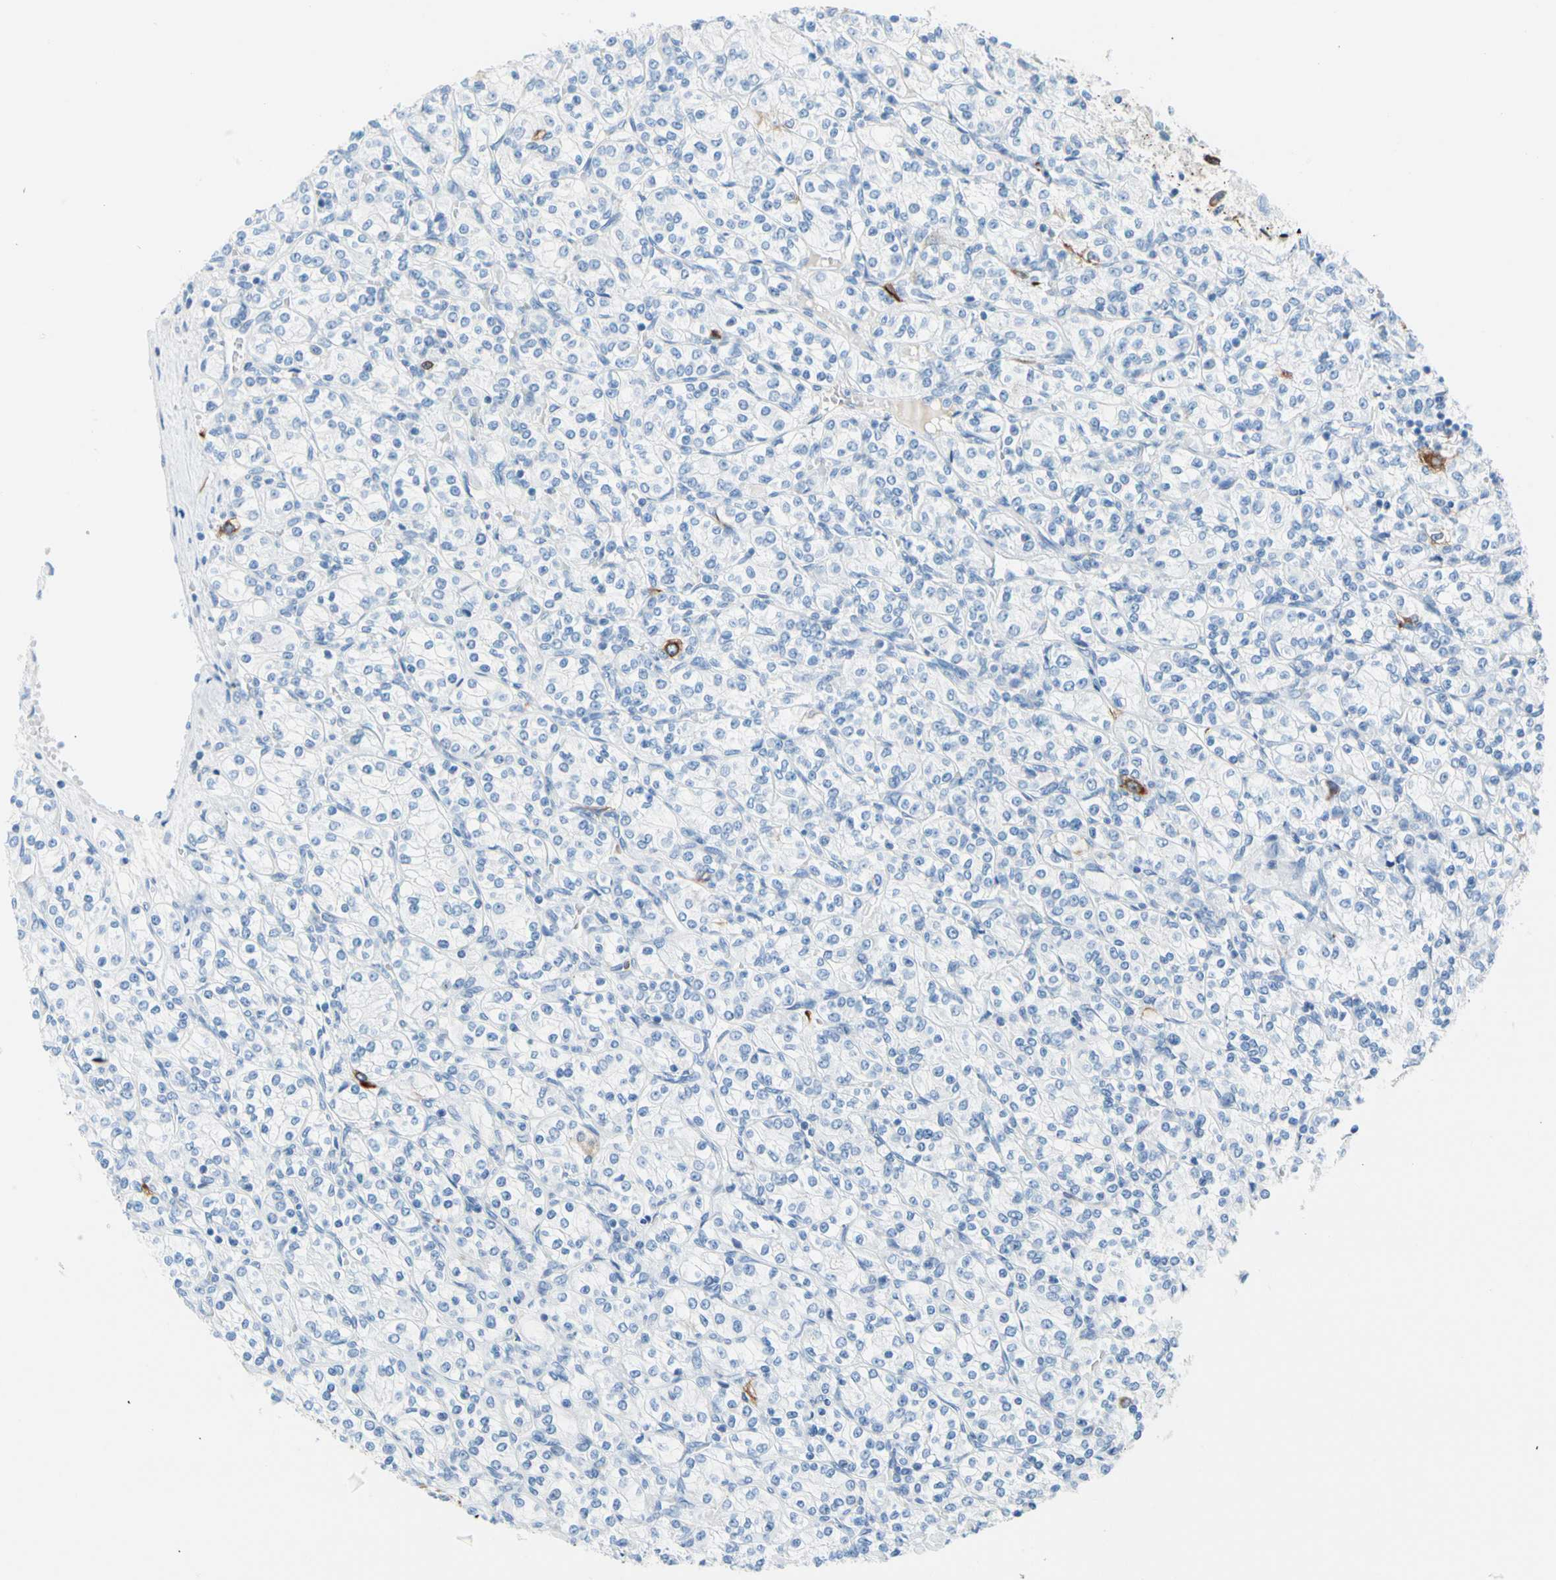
{"staining": {"intensity": "negative", "quantity": "none", "location": "none"}, "tissue": "renal cancer", "cell_type": "Tumor cells", "image_type": "cancer", "snomed": [{"axis": "morphology", "description": "Adenocarcinoma, NOS"}, {"axis": "topography", "description": "Kidney"}], "caption": "This is an IHC micrograph of human renal adenocarcinoma. There is no expression in tumor cells.", "gene": "TACC3", "patient": {"sex": "male", "age": 77}}